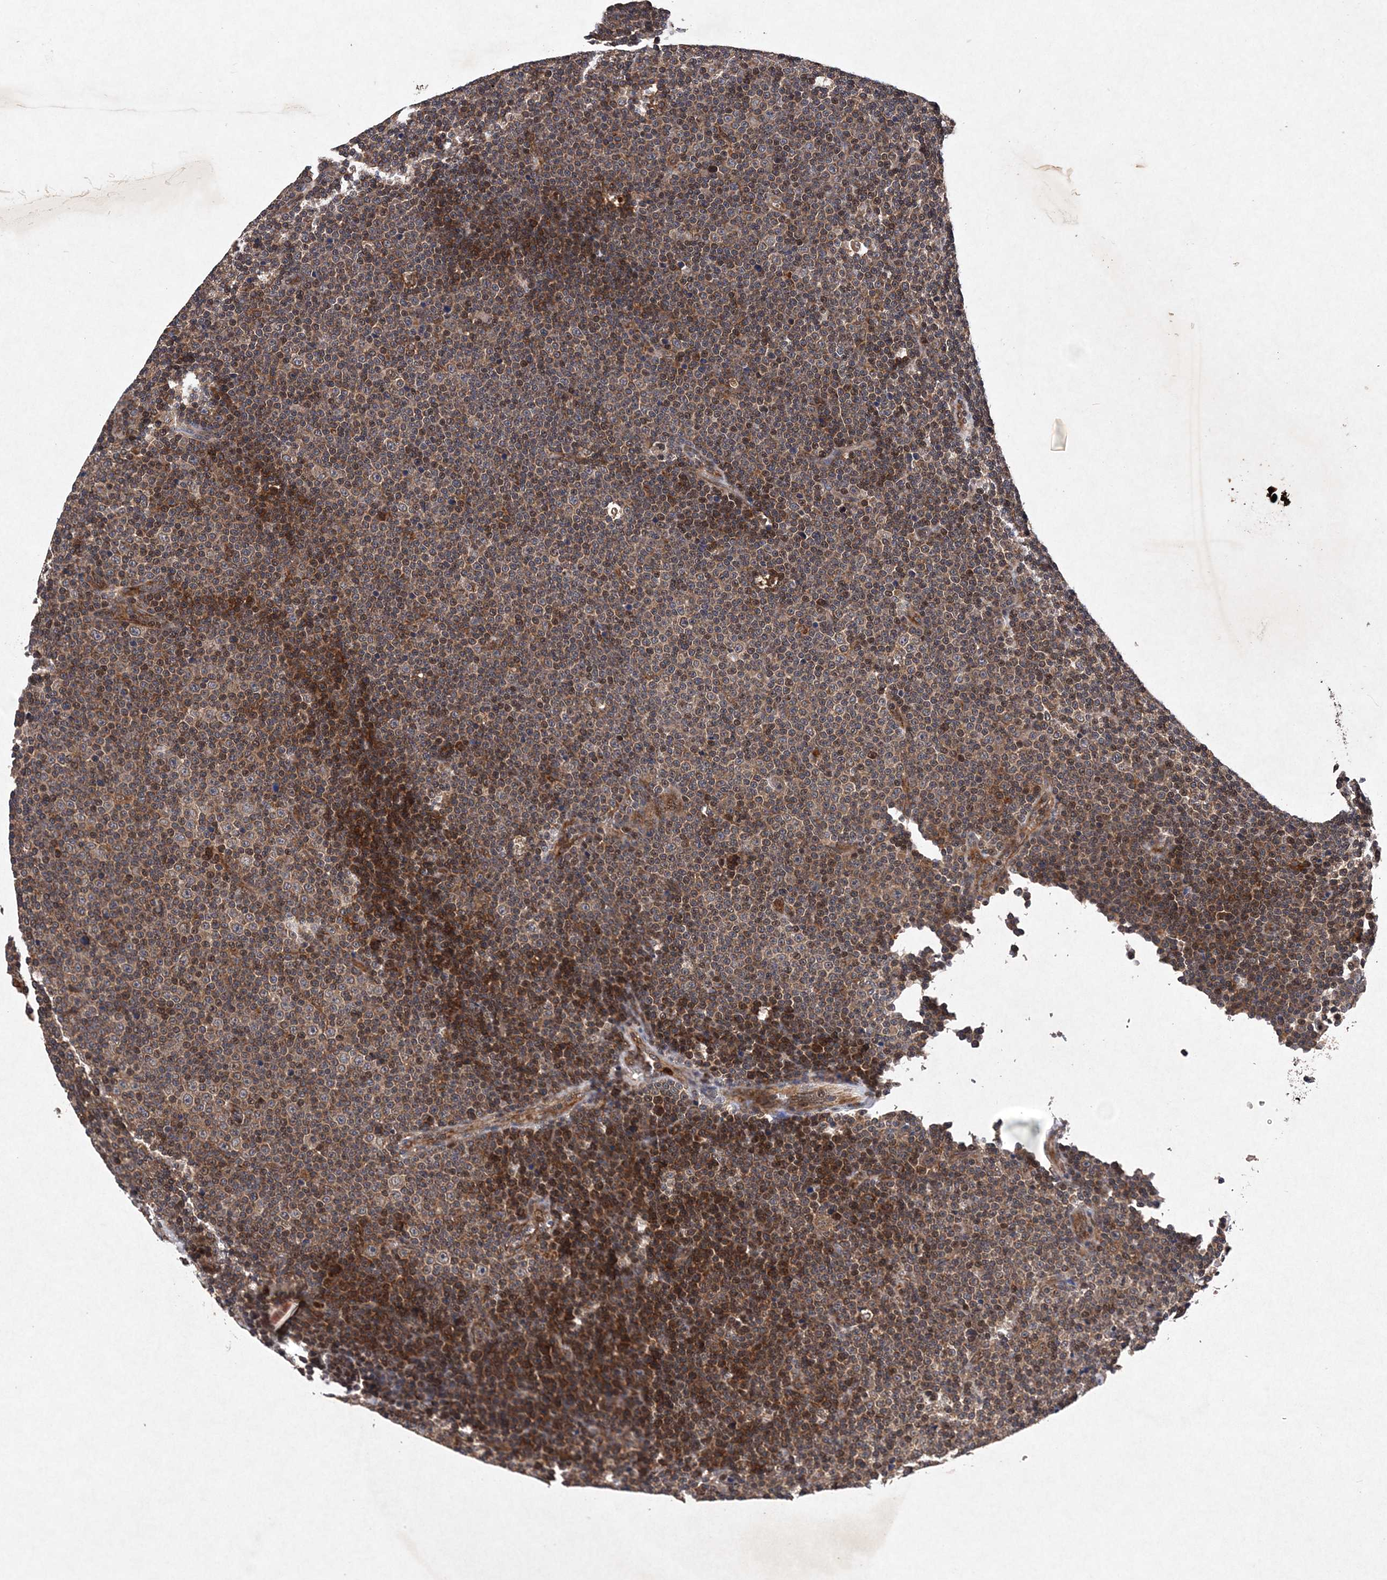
{"staining": {"intensity": "weak", "quantity": "25%-75%", "location": "cytoplasmic/membranous"}, "tissue": "lymphoma", "cell_type": "Tumor cells", "image_type": "cancer", "snomed": [{"axis": "morphology", "description": "Malignant lymphoma, non-Hodgkin's type, Low grade"}, {"axis": "topography", "description": "Lymph node"}], "caption": "Protein expression analysis of human malignant lymphoma, non-Hodgkin's type (low-grade) reveals weak cytoplasmic/membranous expression in about 25%-75% of tumor cells. The protein is shown in brown color, while the nuclei are stained blue.", "gene": "PROSER1", "patient": {"sex": "female", "age": 67}}